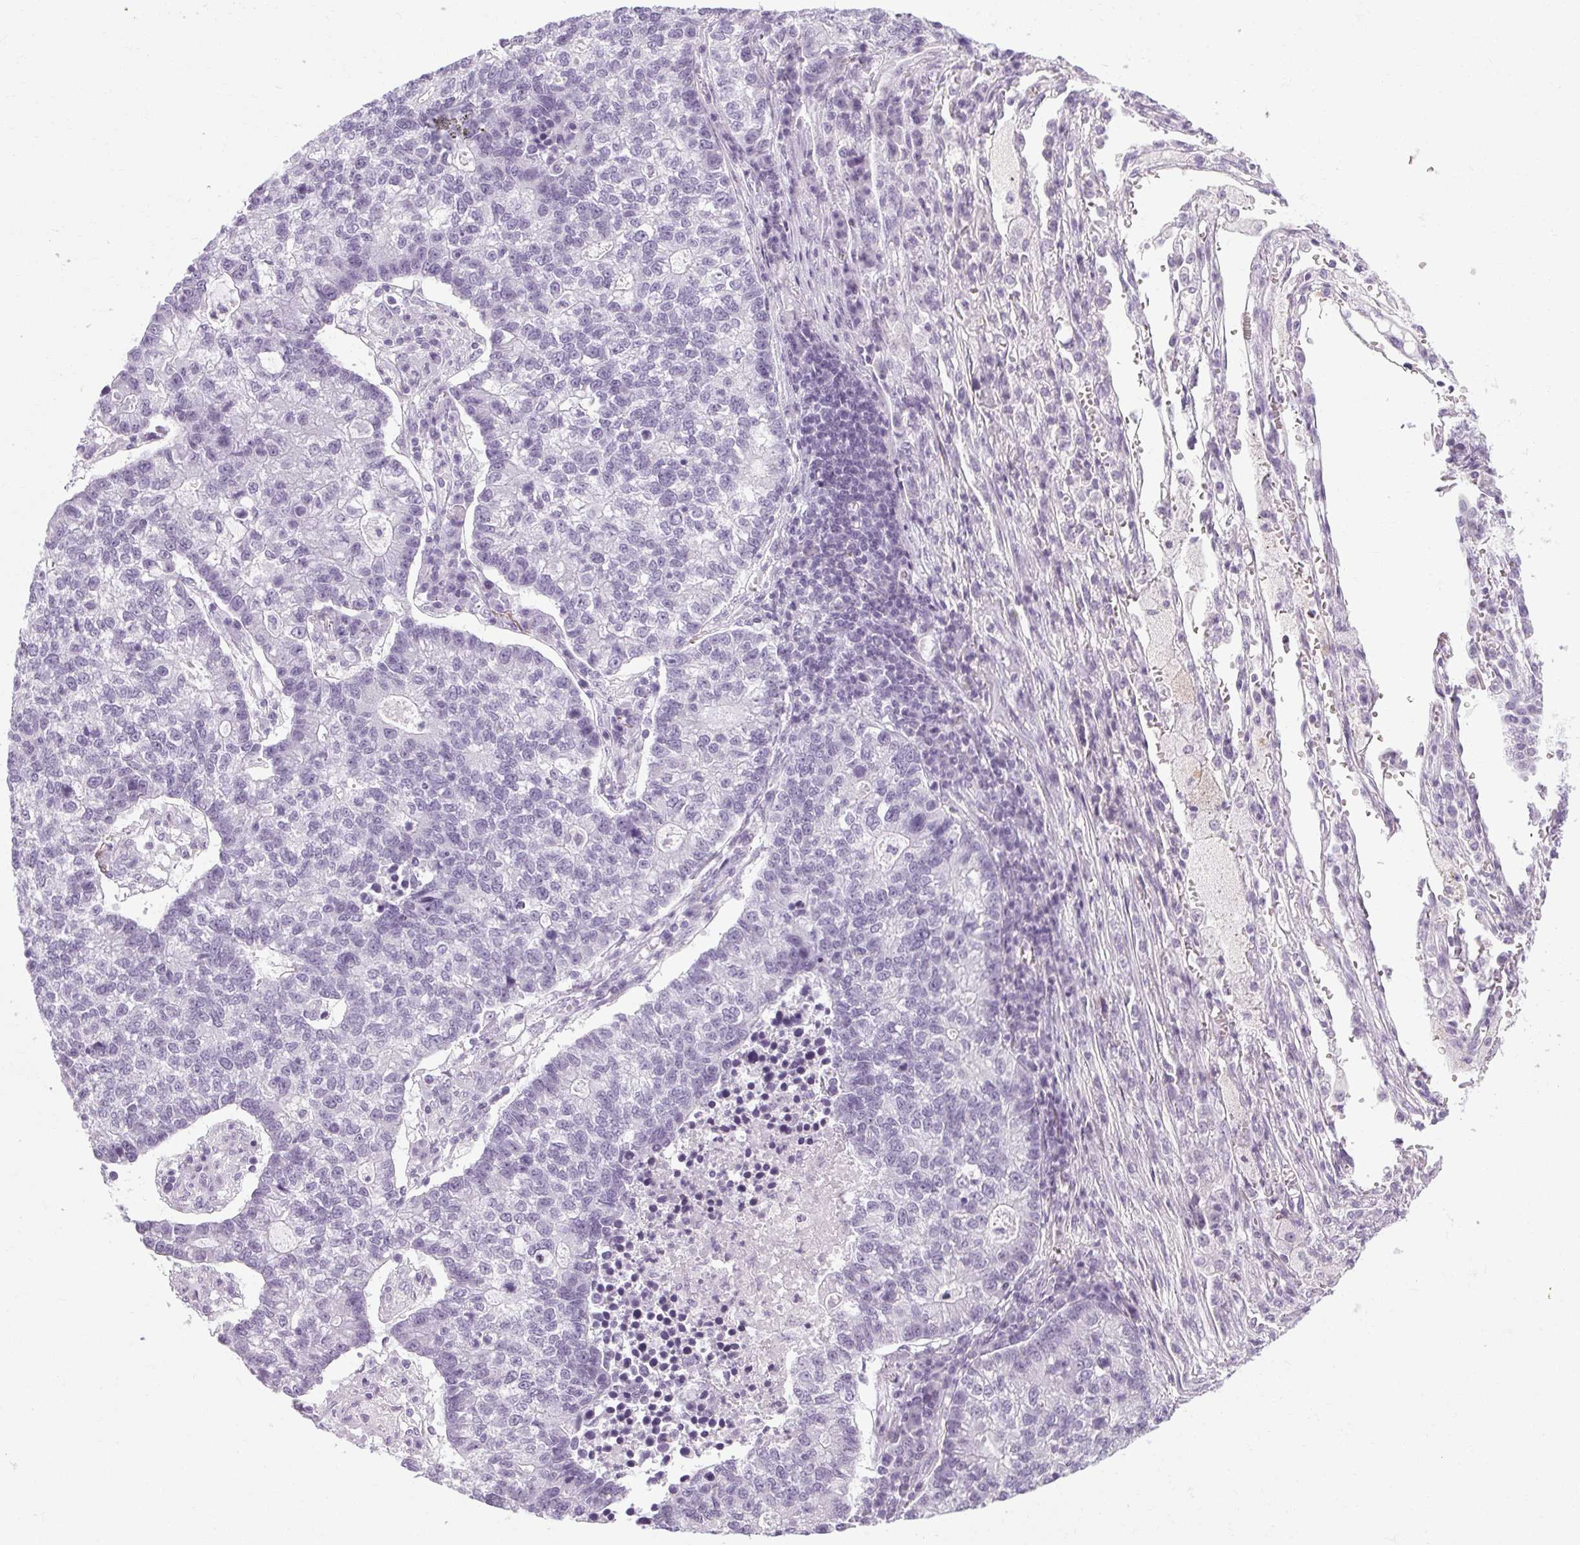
{"staining": {"intensity": "negative", "quantity": "none", "location": "none"}, "tissue": "lung cancer", "cell_type": "Tumor cells", "image_type": "cancer", "snomed": [{"axis": "morphology", "description": "Adenocarcinoma, NOS"}, {"axis": "topography", "description": "Lung"}], "caption": "IHC photomicrograph of neoplastic tissue: human lung cancer (adenocarcinoma) stained with DAB exhibits no significant protein staining in tumor cells.", "gene": "POMC", "patient": {"sex": "male", "age": 57}}